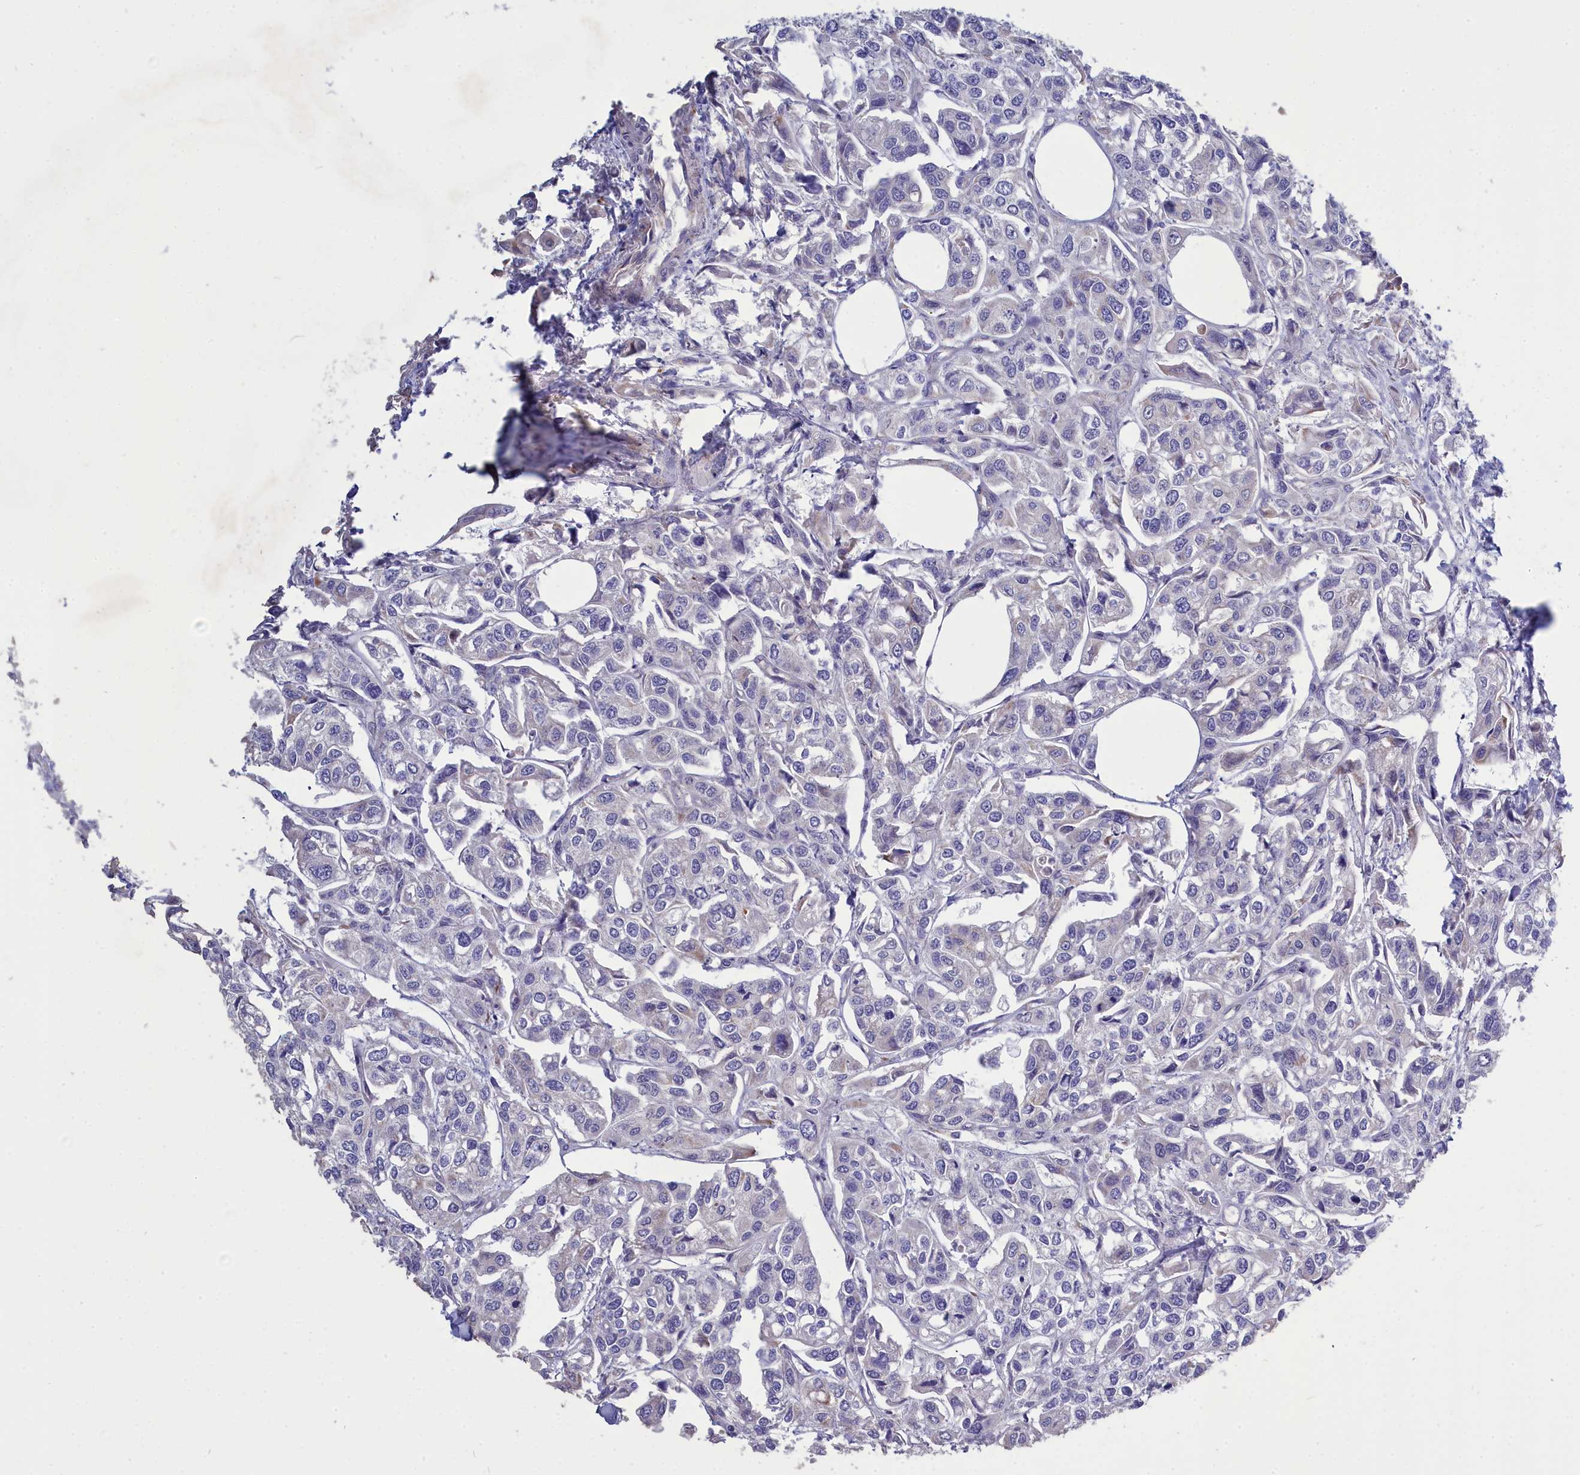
{"staining": {"intensity": "negative", "quantity": "none", "location": "none"}, "tissue": "urothelial cancer", "cell_type": "Tumor cells", "image_type": "cancer", "snomed": [{"axis": "morphology", "description": "Urothelial carcinoma, High grade"}, {"axis": "topography", "description": "Urinary bladder"}], "caption": "An IHC micrograph of high-grade urothelial carcinoma is shown. There is no staining in tumor cells of high-grade urothelial carcinoma. (DAB (3,3'-diaminobenzidine) immunohistochemistry (IHC) with hematoxylin counter stain).", "gene": "CCRL2", "patient": {"sex": "male", "age": 67}}